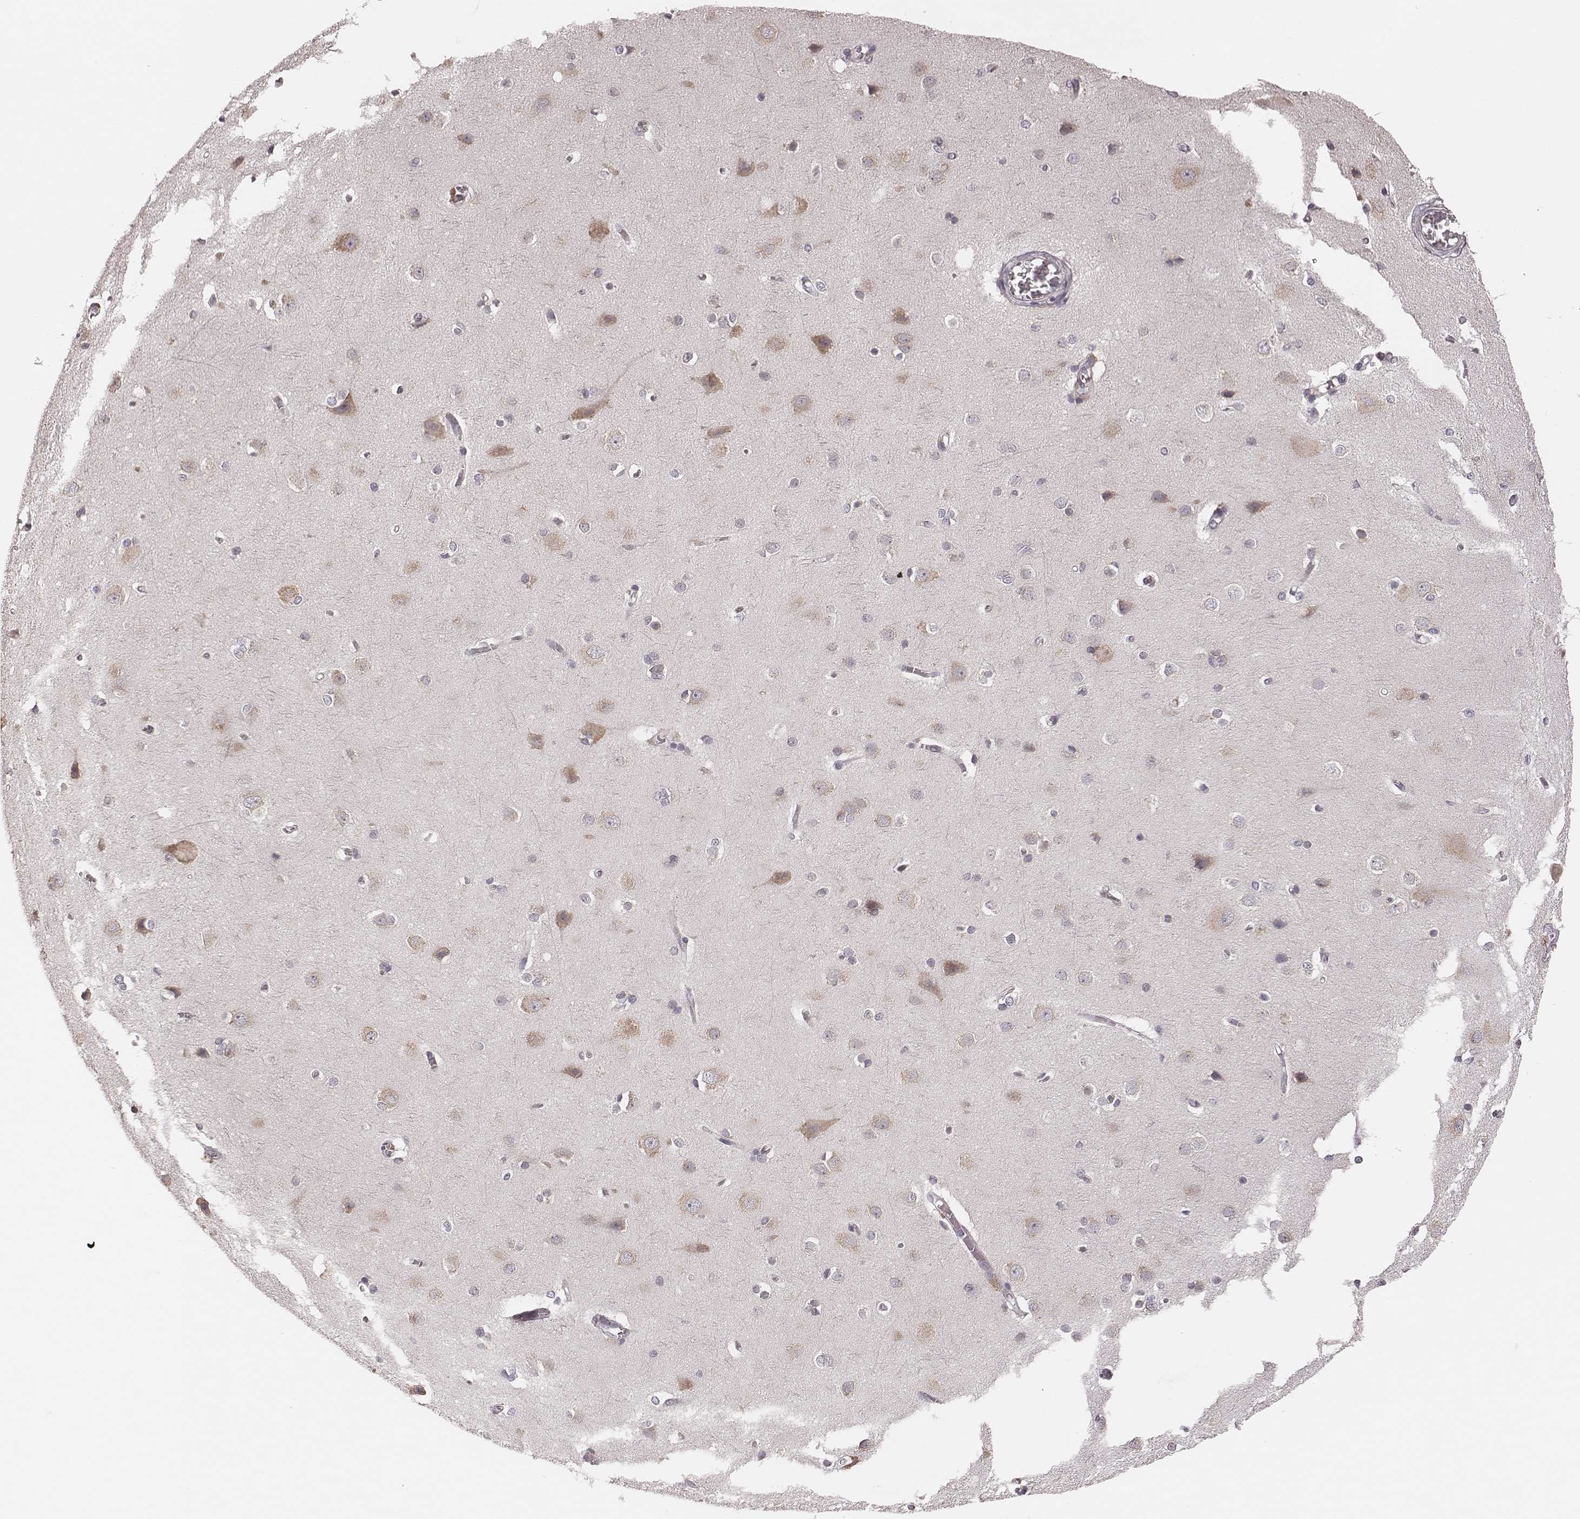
{"staining": {"intensity": "negative", "quantity": "none", "location": "none"}, "tissue": "cerebral cortex", "cell_type": "Endothelial cells", "image_type": "normal", "snomed": [{"axis": "morphology", "description": "Normal tissue, NOS"}, {"axis": "topography", "description": "Cerebral cortex"}], "caption": "Immunohistochemical staining of normal human cerebral cortex demonstrates no significant positivity in endothelial cells. The staining is performed using DAB brown chromogen with nuclei counter-stained in using hematoxylin.", "gene": "P2RX5", "patient": {"sex": "male", "age": 37}}